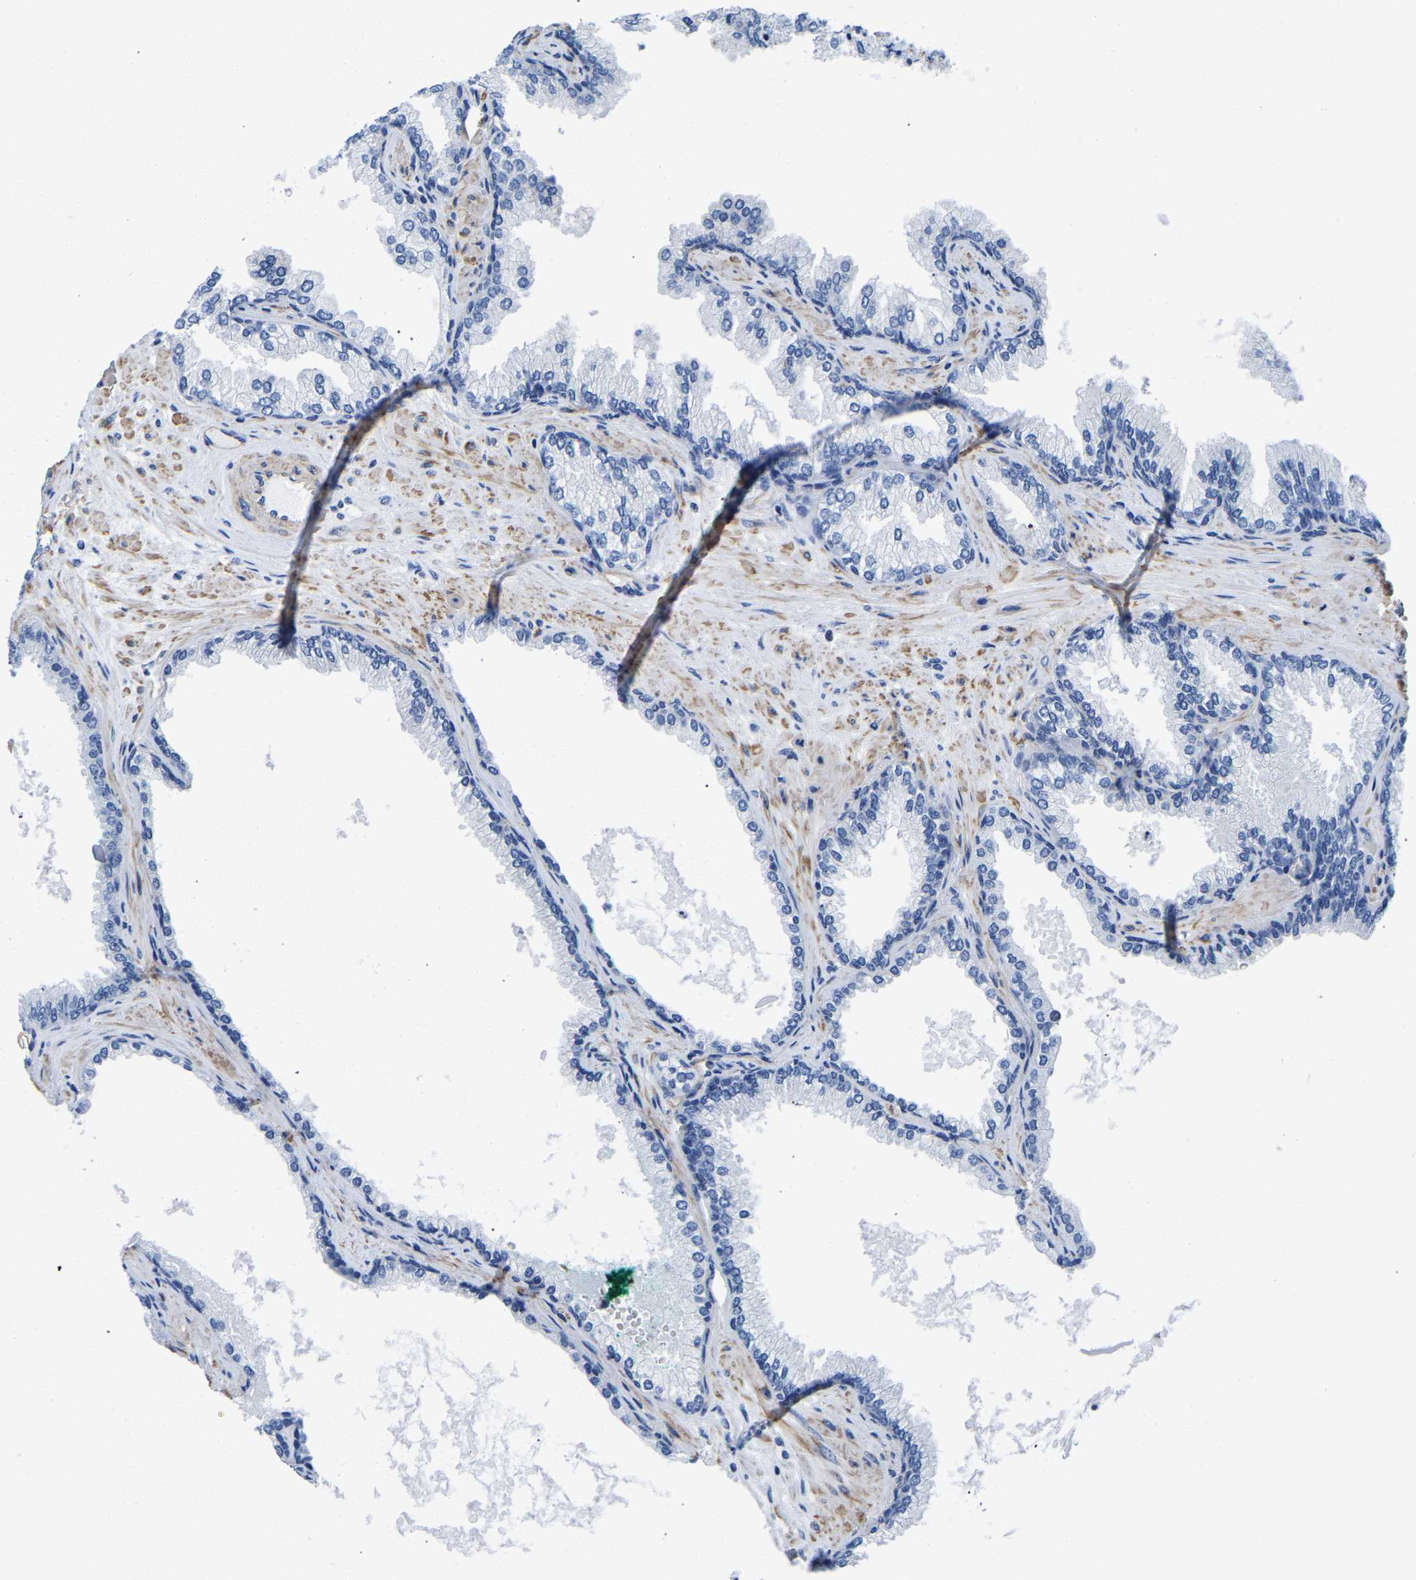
{"staining": {"intensity": "negative", "quantity": "none", "location": "none"}, "tissue": "prostate cancer", "cell_type": "Tumor cells", "image_type": "cancer", "snomed": [{"axis": "morphology", "description": "Adenocarcinoma, High grade"}, {"axis": "topography", "description": "Prostate"}], "caption": "This photomicrograph is of prostate adenocarcinoma (high-grade) stained with IHC to label a protein in brown with the nuclei are counter-stained blue. There is no positivity in tumor cells.", "gene": "UPK3A", "patient": {"sex": "male", "age": 71}}